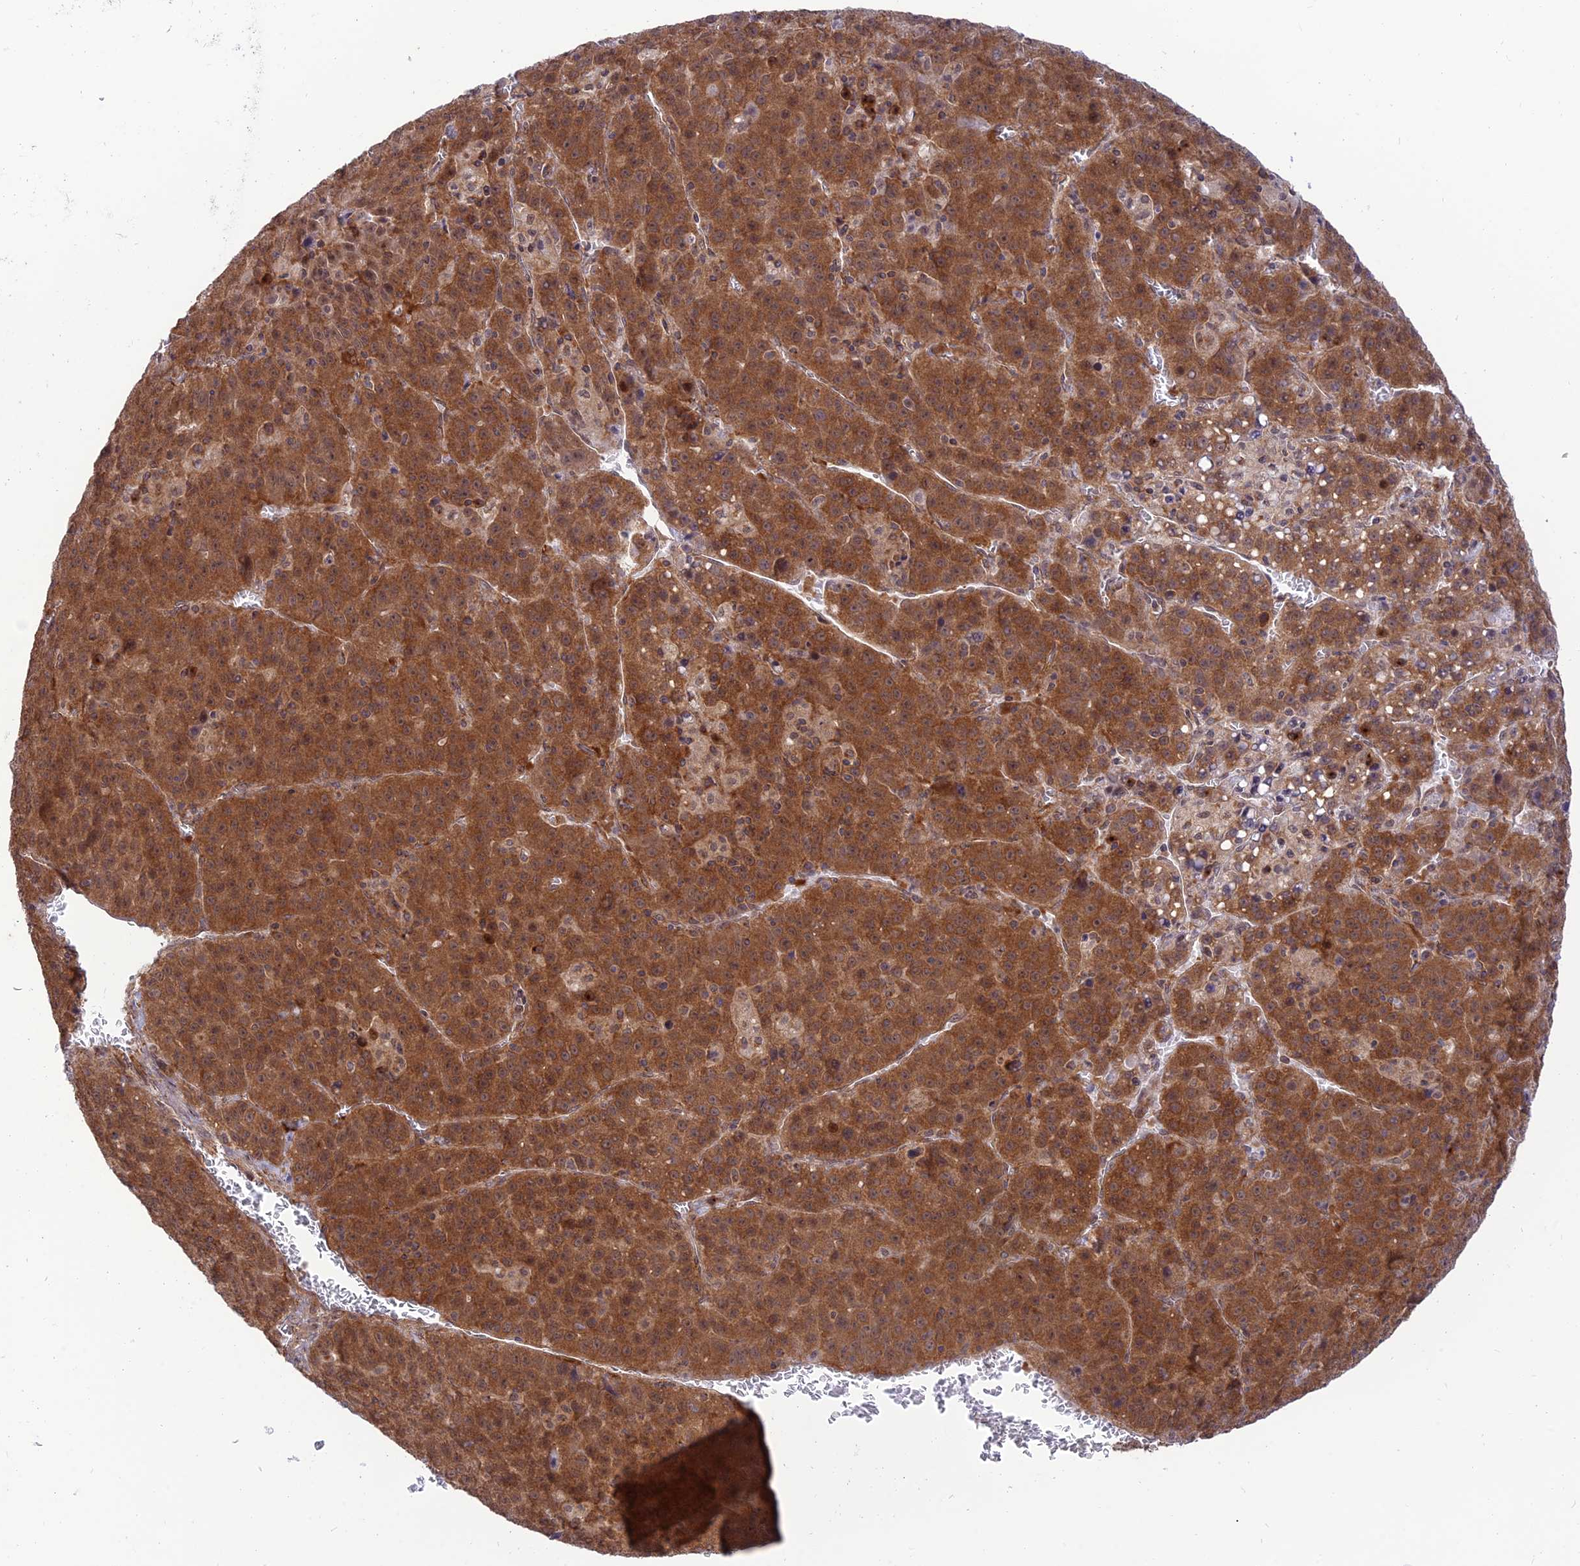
{"staining": {"intensity": "strong", "quantity": ">75%", "location": "cytoplasmic/membranous"}, "tissue": "liver cancer", "cell_type": "Tumor cells", "image_type": "cancer", "snomed": [{"axis": "morphology", "description": "Carcinoma, Hepatocellular, NOS"}, {"axis": "topography", "description": "Liver"}], "caption": "Protein staining of liver cancer tissue displays strong cytoplasmic/membranous expression in about >75% of tumor cells. The staining is performed using DAB brown chromogen to label protein expression. The nuclei are counter-stained blue using hematoxylin.", "gene": "GOLGA3", "patient": {"sex": "female", "age": 53}}